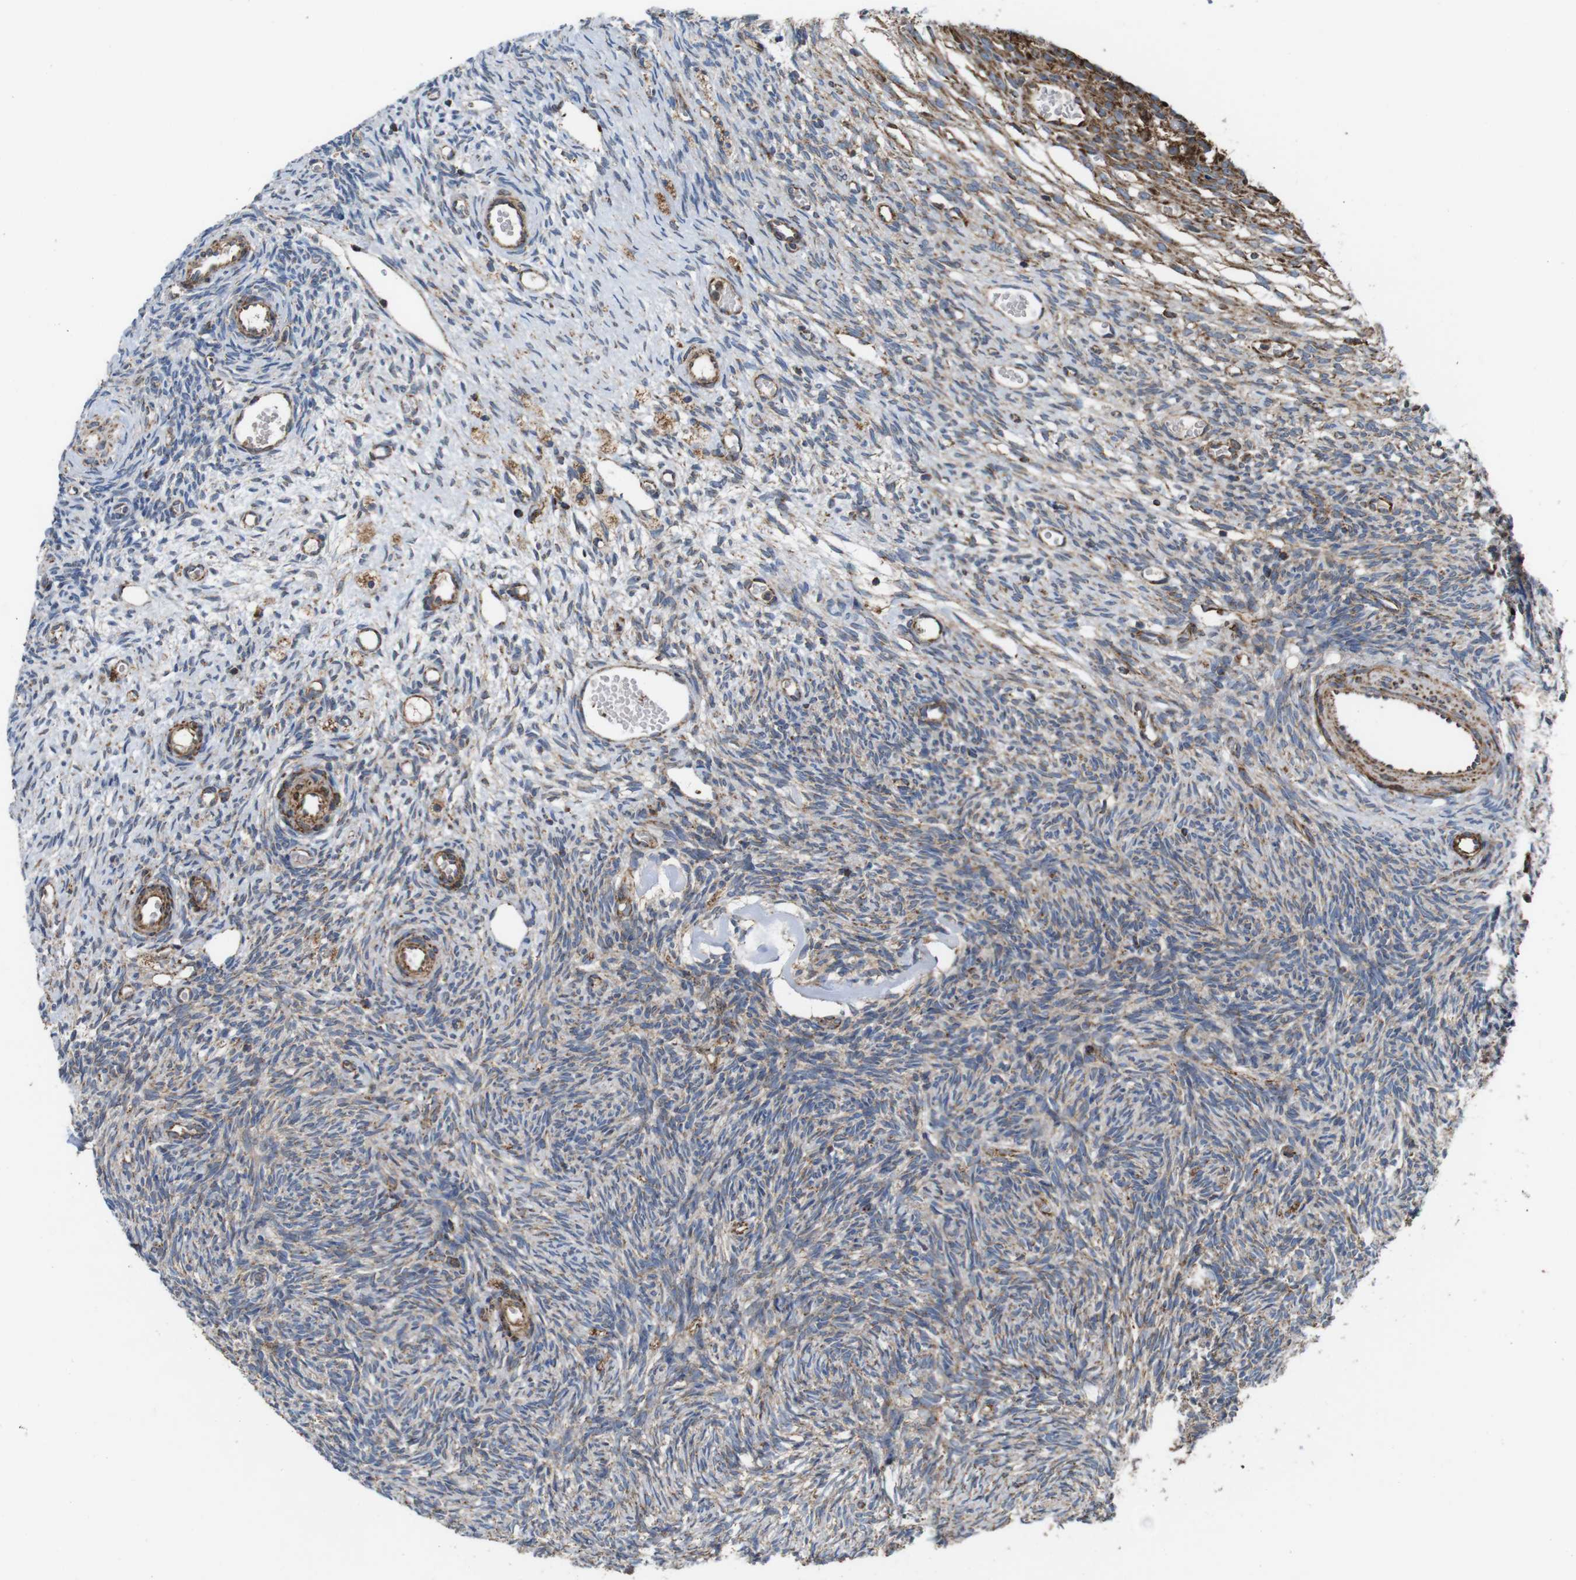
{"staining": {"intensity": "moderate", "quantity": ">75%", "location": "cytoplasmic/membranous"}, "tissue": "ovary", "cell_type": "Follicle cells", "image_type": "normal", "snomed": [{"axis": "morphology", "description": "Normal tissue, NOS"}, {"axis": "topography", "description": "Ovary"}], "caption": "Ovary stained for a protein (brown) shows moderate cytoplasmic/membranous positive staining in about >75% of follicle cells.", "gene": "HK1", "patient": {"sex": "female", "age": 35}}